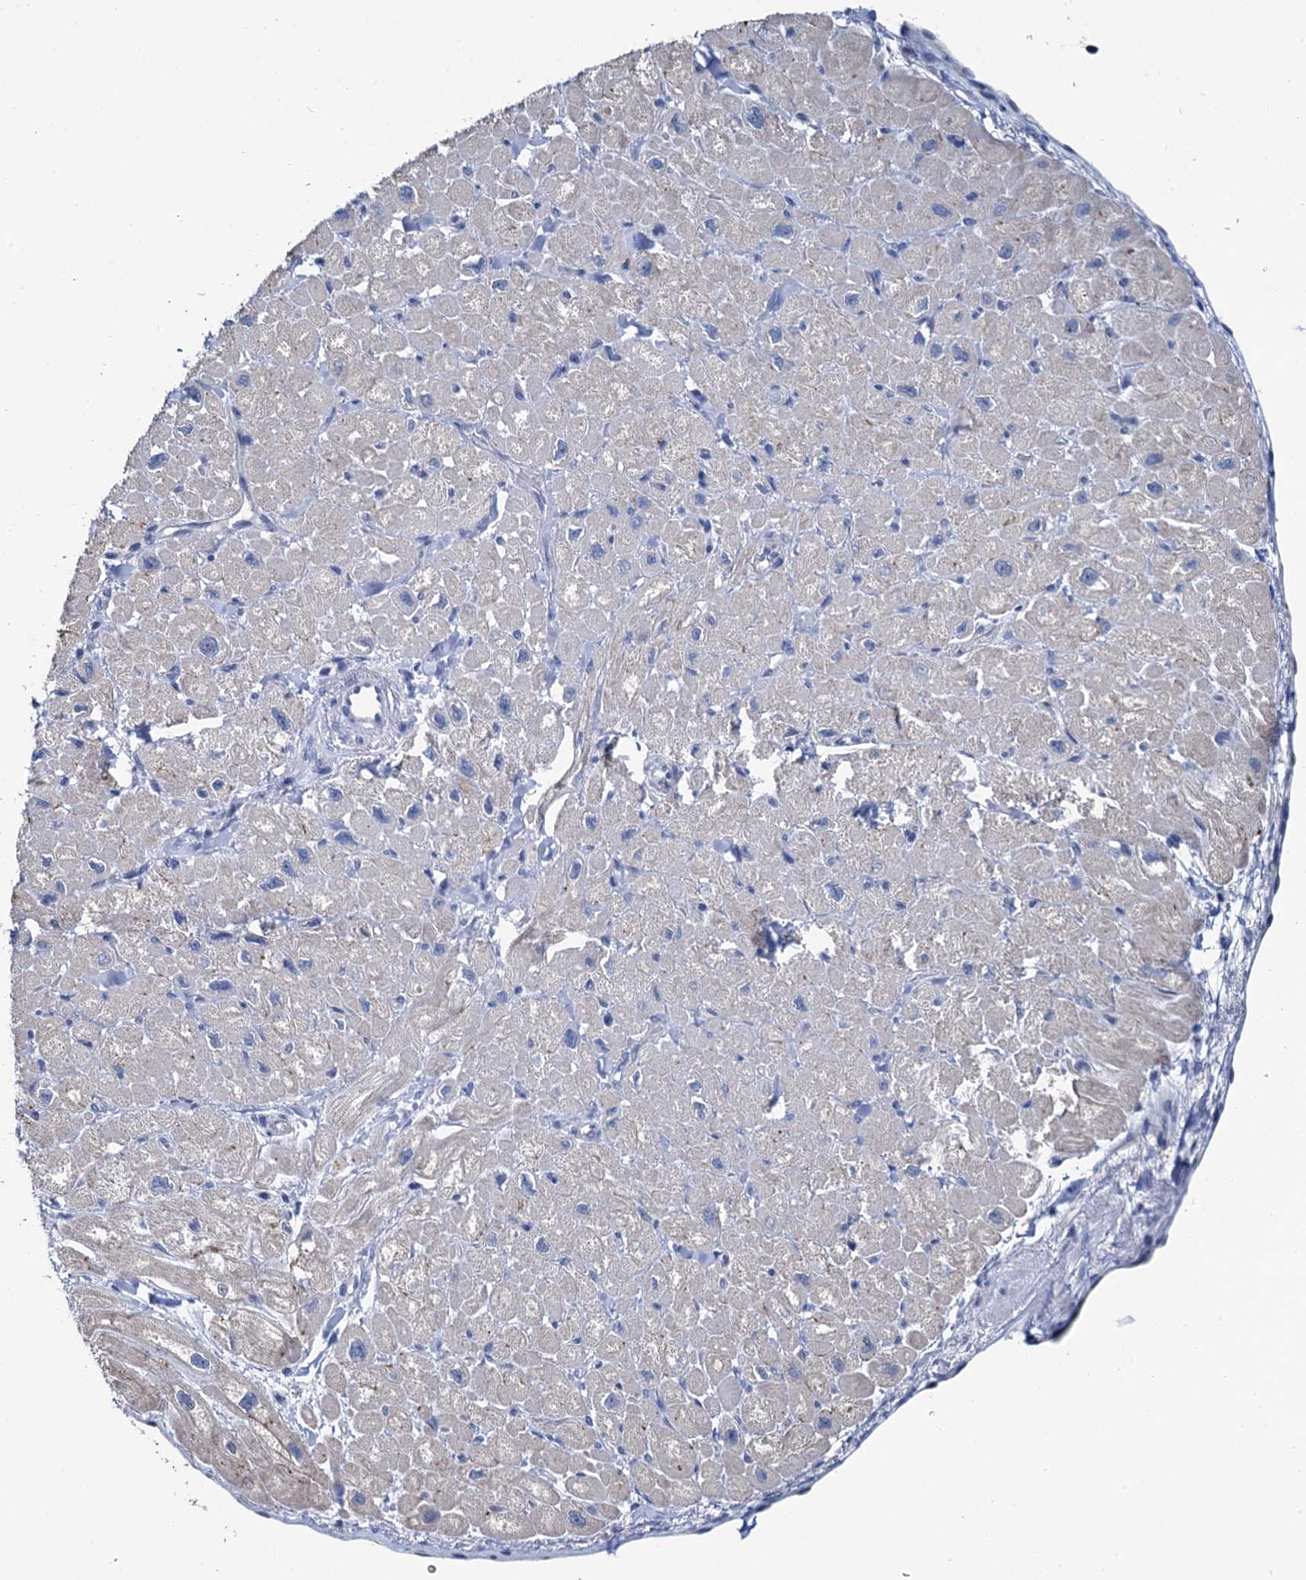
{"staining": {"intensity": "negative", "quantity": "none", "location": "none"}, "tissue": "heart muscle", "cell_type": "Cardiomyocytes", "image_type": "normal", "snomed": [{"axis": "morphology", "description": "Normal tissue, NOS"}, {"axis": "topography", "description": "Heart"}], "caption": "Immunohistochemistry of normal heart muscle exhibits no staining in cardiomyocytes.", "gene": "MIOX", "patient": {"sex": "male", "age": 65}}